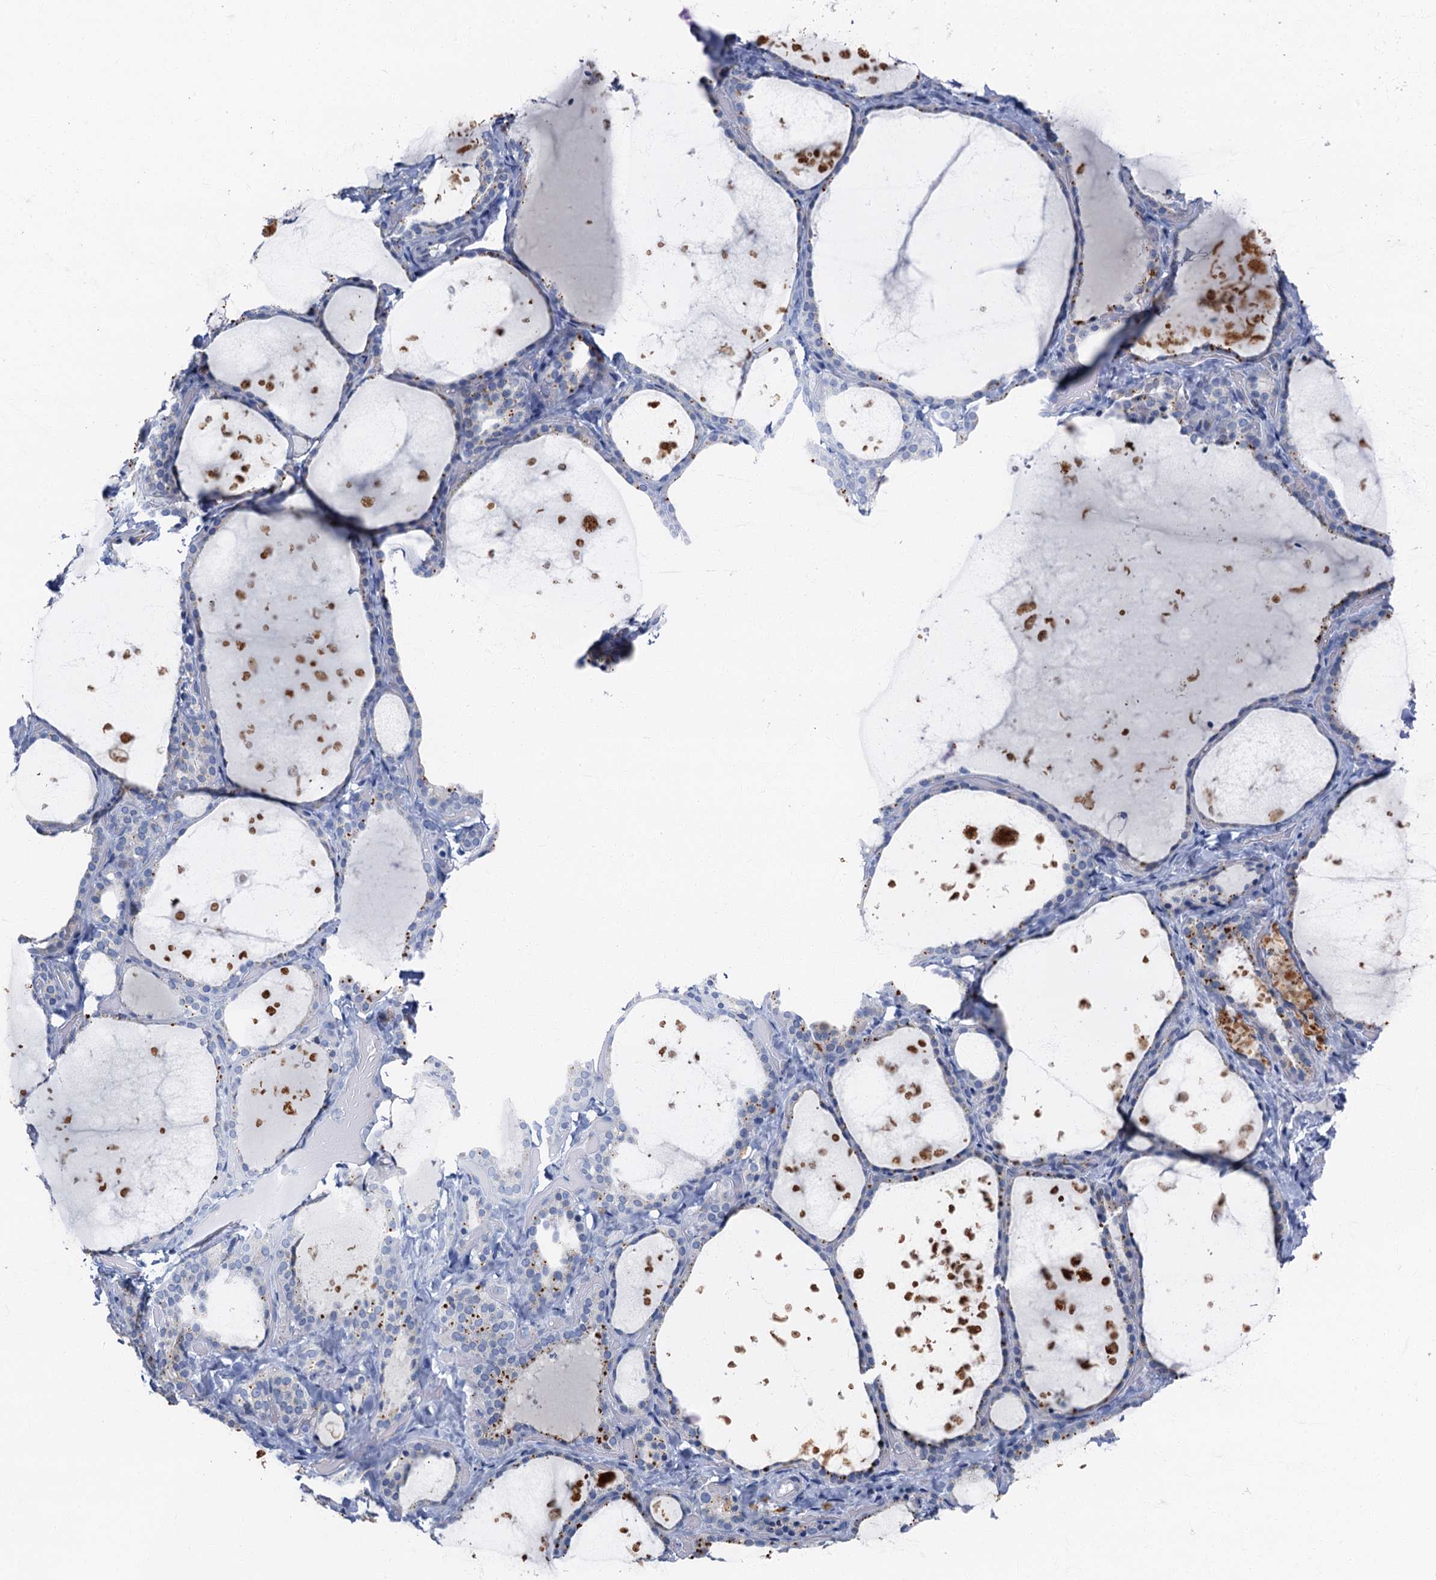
{"staining": {"intensity": "moderate", "quantity": "<25%", "location": "cytoplasmic/membranous"}, "tissue": "thyroid gland", "cell_type": "Glandular cells", "image_type": "normal", "snomed": [{"axis": "morphology", "description": "Normal tissue, NOS"}, {"axis": "topography", "description": "Thyroid gland"}], "caption": "Immunohistochemistry (IHC) (DAB (3,3'-diaminobenzidine)) staining of benign thyroid gland shows moderate cytoplasmic/membranous protein staining in about <25% of glandular cells.", "gene": "LYPD3", "patient": {"sex": "female", "age": 44}}